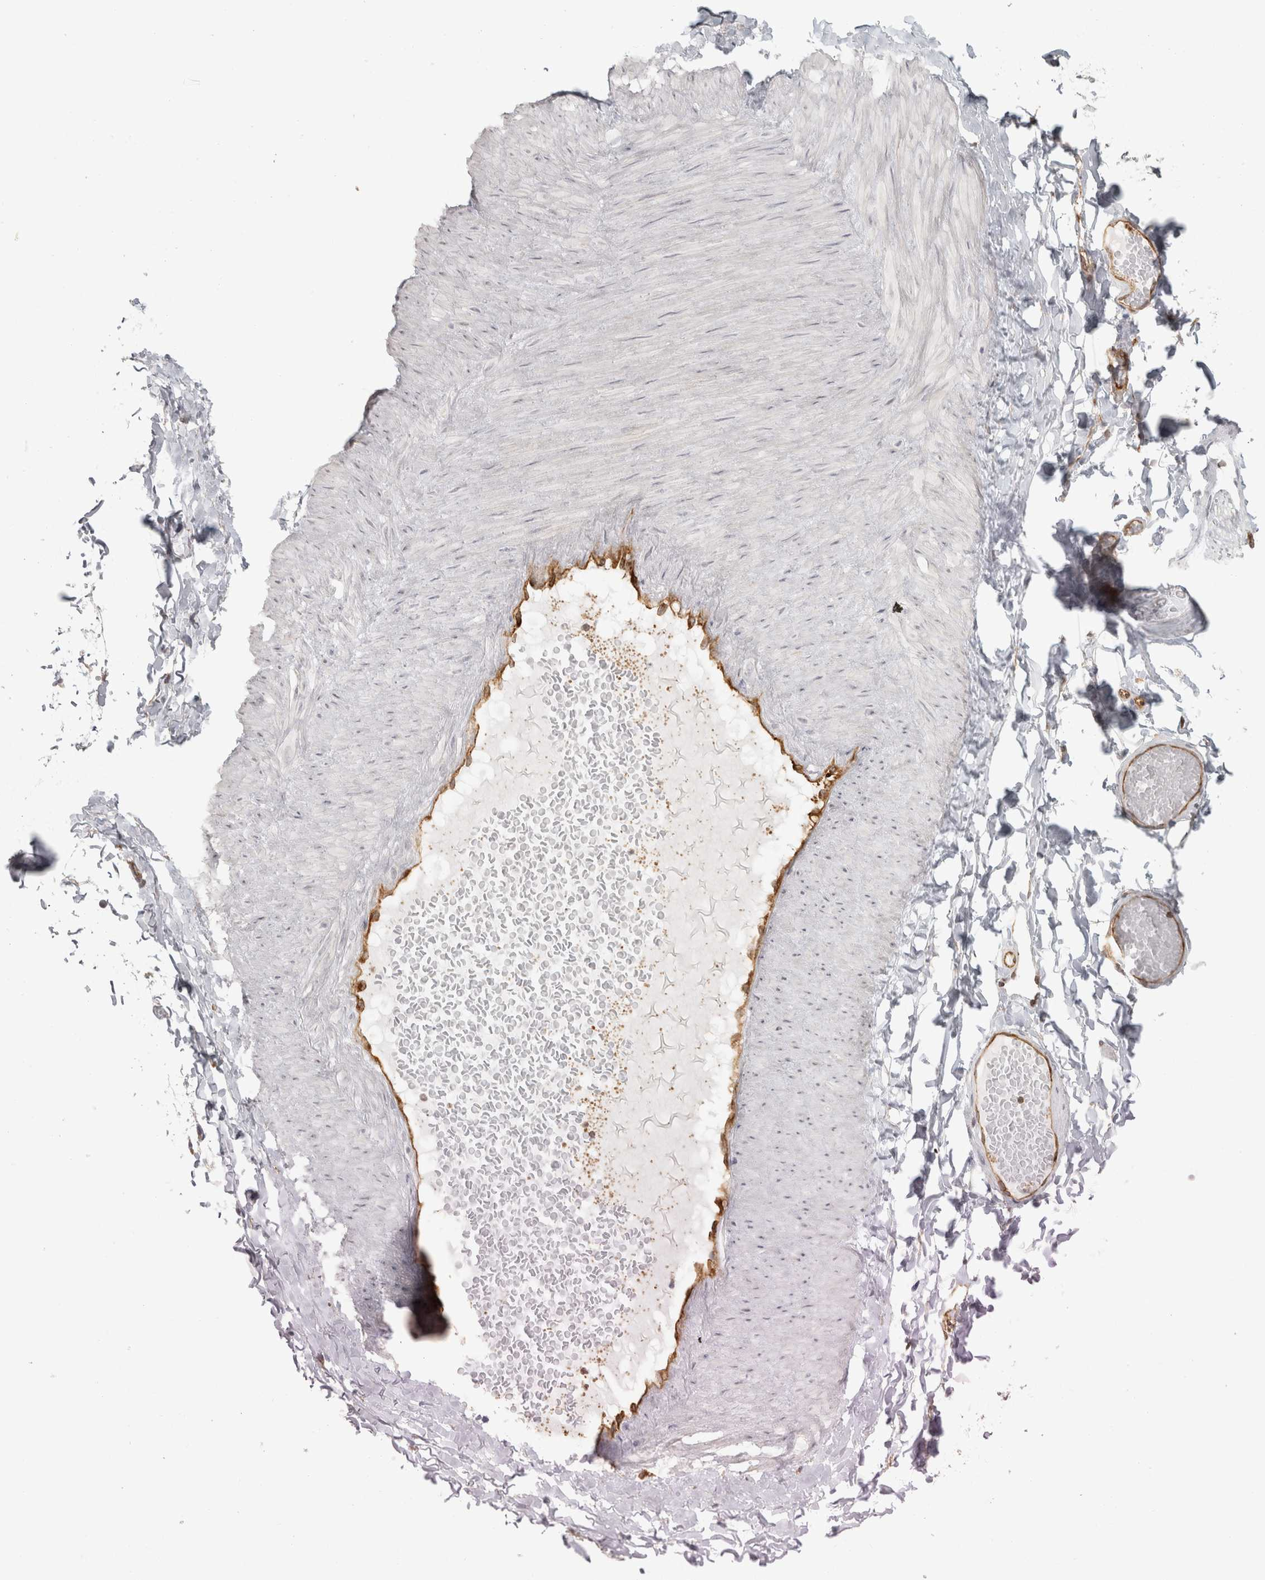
{"staining": {"intensity": "negative", "quantity": "none", "location": "none"}, "tissue": "adipose tissue", "cell_type": "Adipocytes", "image_type": "normal", "snomed": [{"axis": "morphology", "description": "Normal tissue, NOS"}, {"axis": "topography", "description": "Adipose tissue"}, {"axis": "topography", "description": "Vascular tissue"}, {"axis": "topography", "description": "Peripheral nerve tissue"}], "caption": "IHC histopathology image of benign adipose tissue: human adipose tissue stained with DAB reveals no significant protein positivity in adipocytes.", "gene": "HLA", "patient": {"sex": "male", "age": 25}}